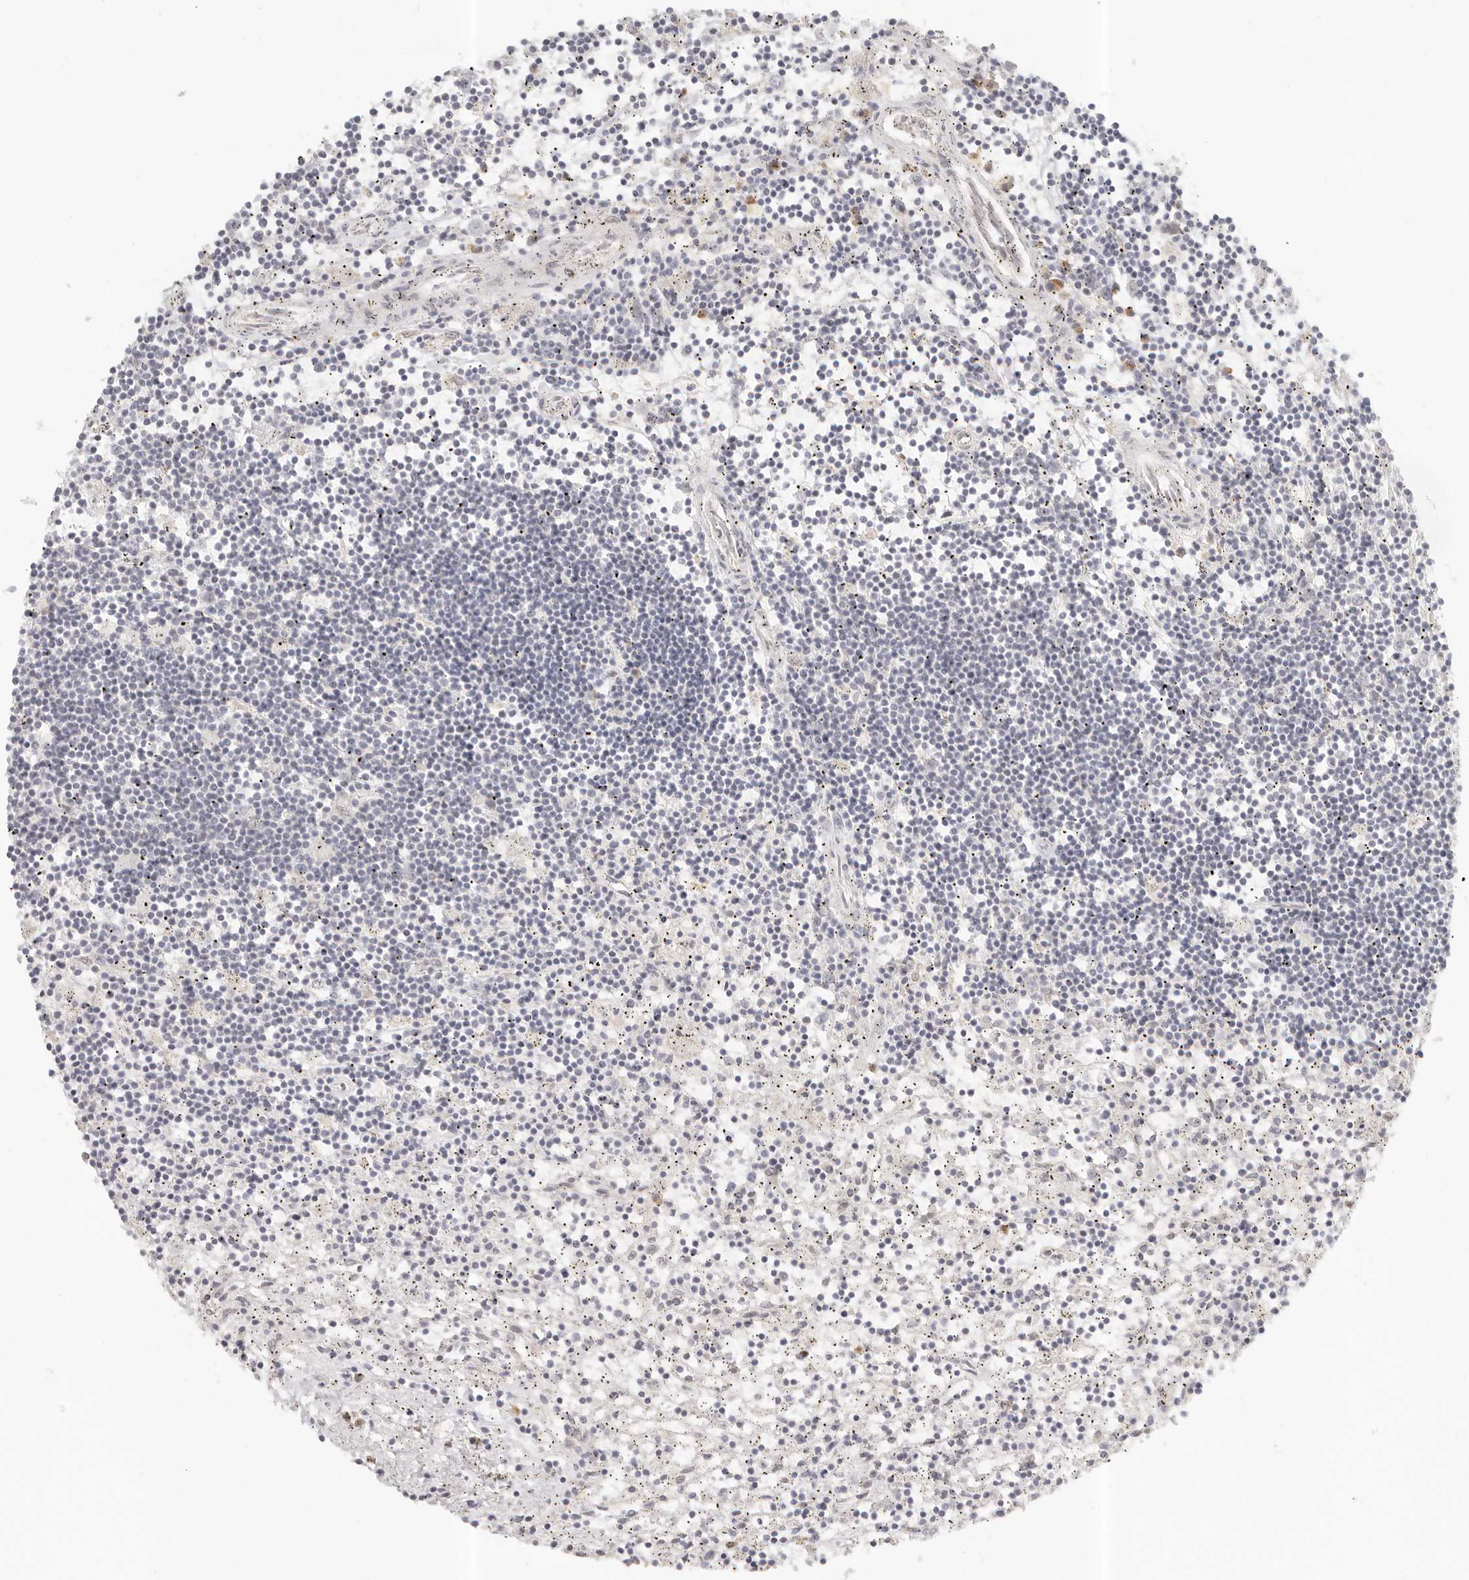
{"staining": {"intensity": "negative", "quantity": "none", "location": "none"}, "tissue": "lymphoma", "cell_type": "Tumor cells", "image_type": "cancer", "snomed": [{"axis": "morphology", "description": "Malignant lymphoma, non-Hodgkin's type, Low grade"}, {"axis": "topography", "description": "Spleen"}], "caption": "The IHC micrograph has no significant positivity in tumor cells of lymphoma tissue.", "gene": "KDF1", "patient": {"sex": "male", "age": 76}}